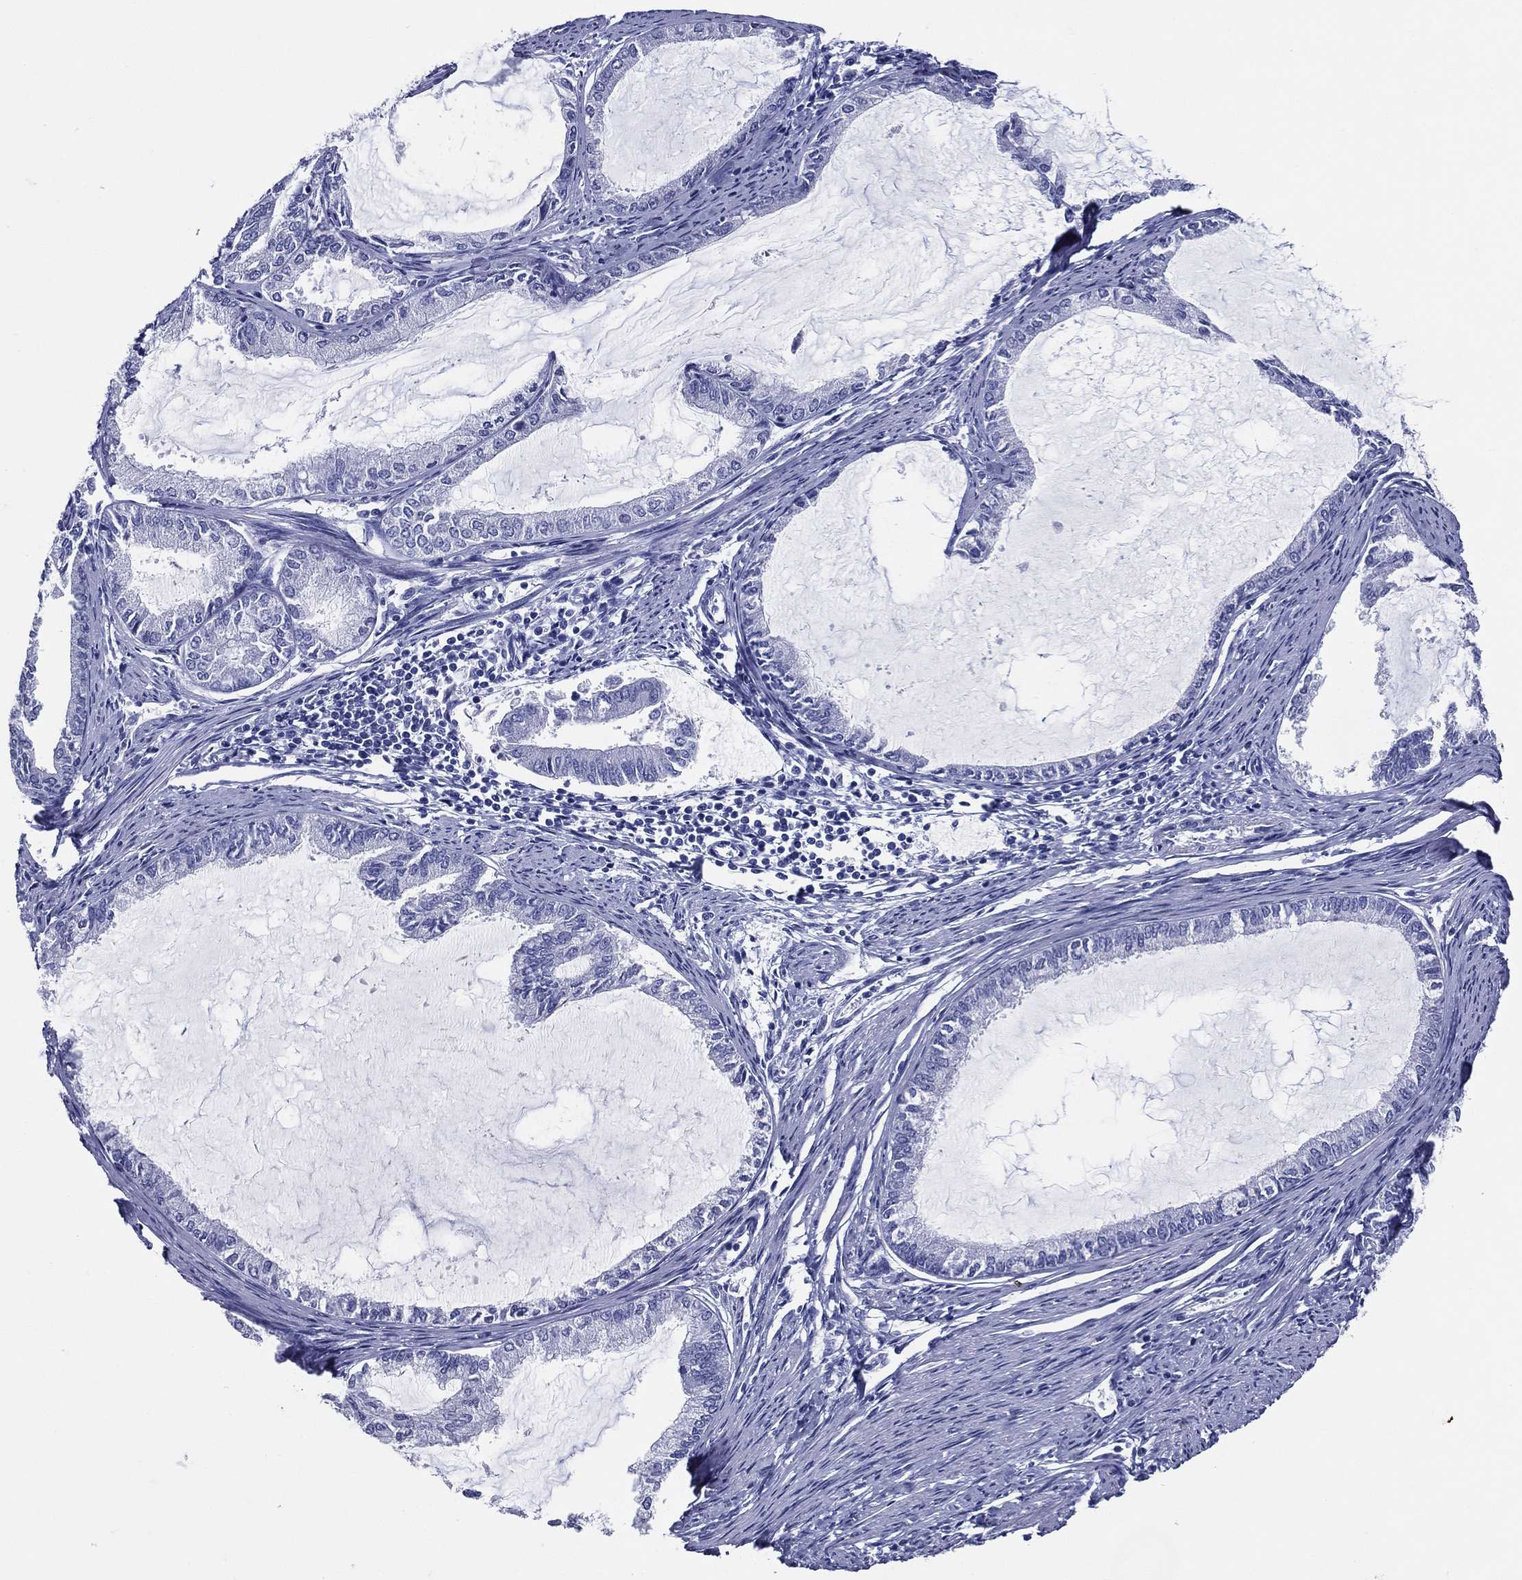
{"staining": {"intensity": "negative", "quantity": "none", "location": "none"}, "tissue": "endometrial cancer", "cell_type": "Tumor cells", "image_type": "cancer", "snomed": [{"axis": "morphology", "description": "Adenocarcinoma, NOS"}, {"axis": "topography", "description": "Endometrium"}], "caption": "High magnification brightfield microscopy of endometrial cancer stained with DAB (3,3'-diaminobenzidine) (brown) and counterstained with hematoxylin (blue): tumor cells show no significant positivity.", "gene": "ACE2", "patient": {"sex": "female", "age": 86}}